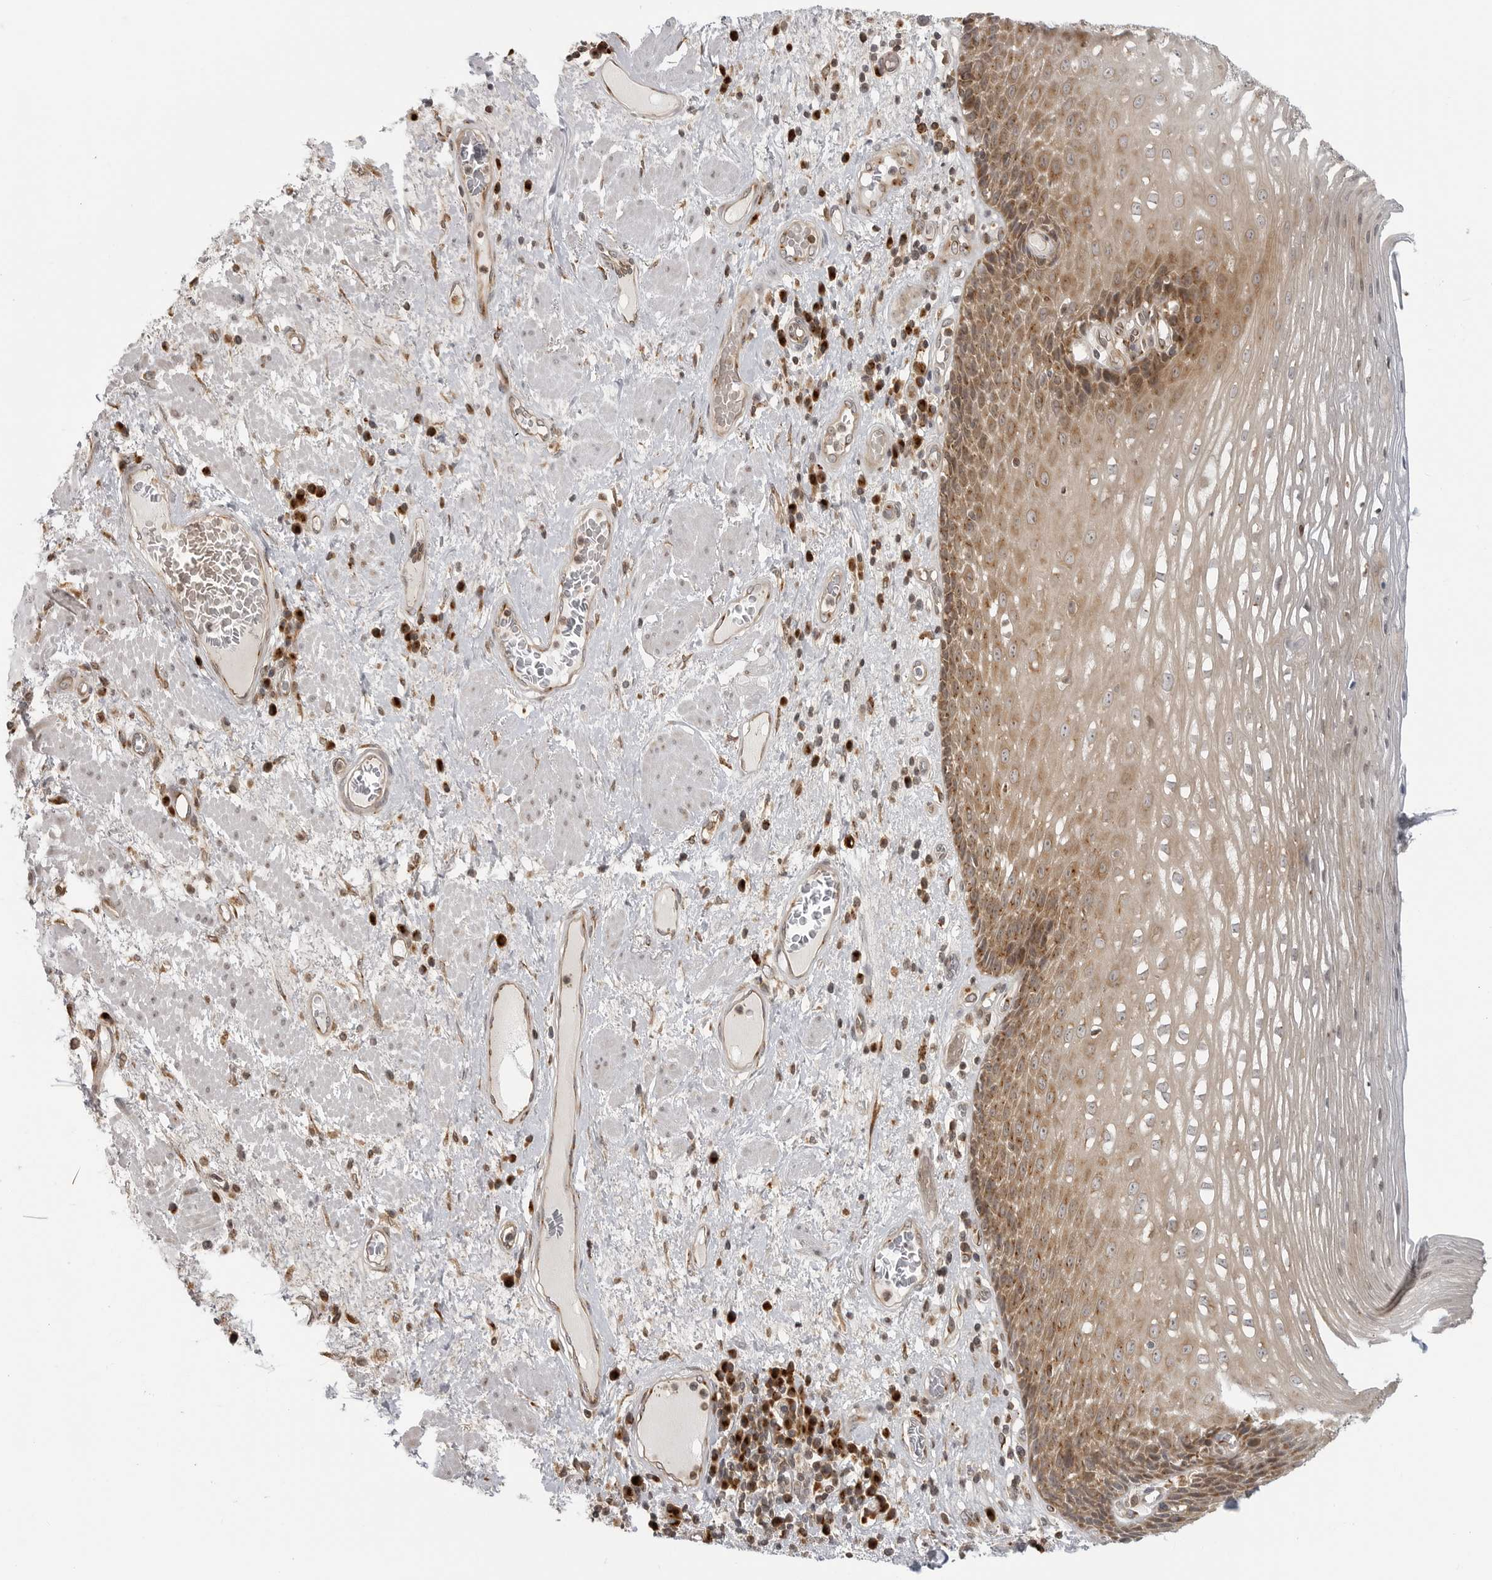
{"staining": {"intensity": "moderate", "quantity": ">75%", "location": "cytoplasmic/membranous,nuclear"}, "tissue": "esophagus", "cell_type": "Squamous epithelial cells", "image_type": "normal", "snomed": [{"axis": "morphology", "description": "Normal tissue, NOS"}, {"axis": "morphology", "description": "Adenocarcinoma, NOS"}, {"axis": "topography", "description": "Esophagus"}], "caption": "High-power microscopy captured an immunohistochemistry micrograph of unremarkable esophagus, revealing moderate cytoplasmic/membranous,nuclear expression in about >75% of squamous epithelial cells. The staining was performed using DAB to visualize the protein expression in brown, while the nuclei were stained in blue with hematoxylin (Magnification: 20x).", "gene": "COPA", "patient": {"sex": "male", "age": 62}}